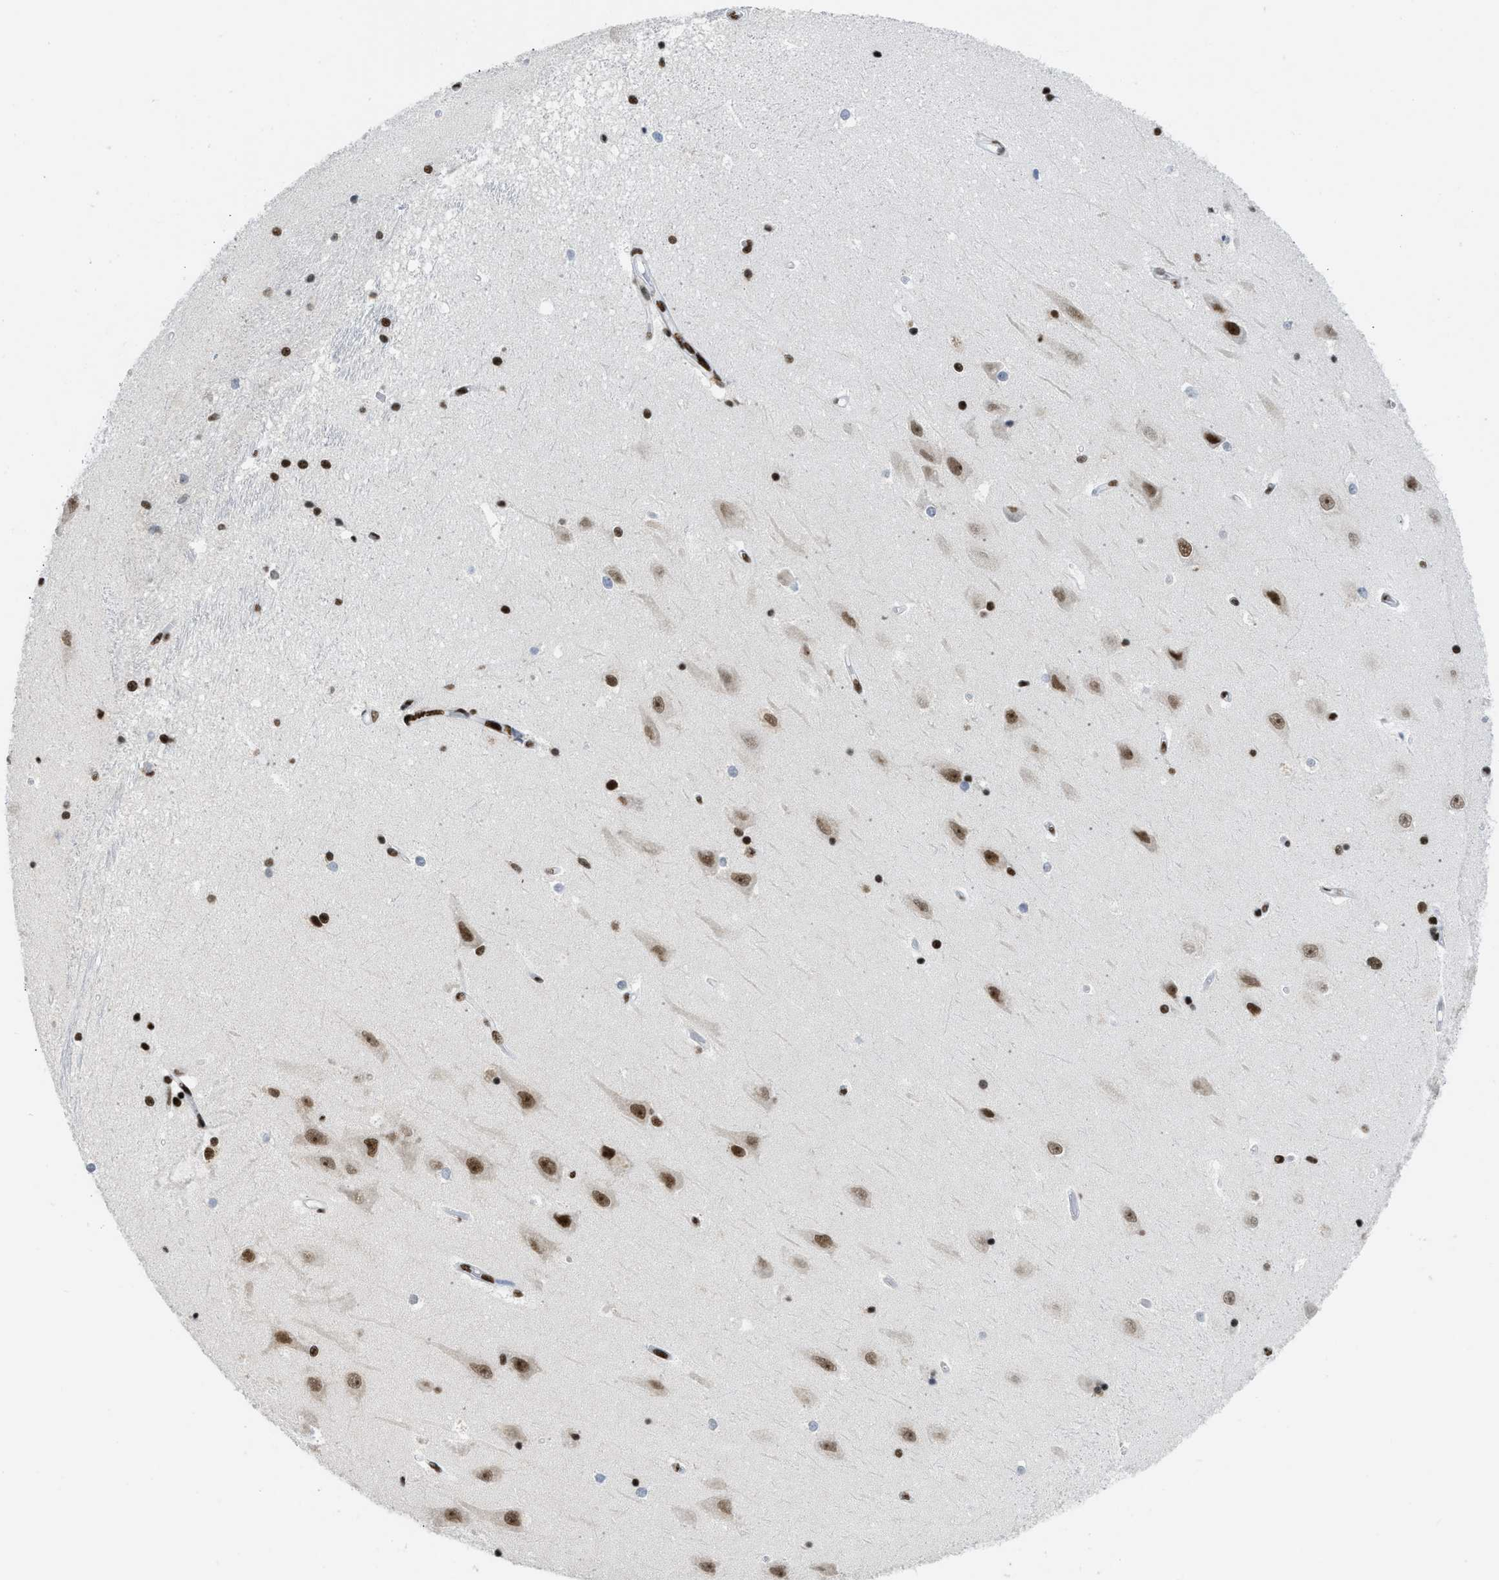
{"staining": {"intensity": "strong", "quantity": ">75%", "location": "nuclear"}, "tissue": "hippocampus", "cell_type": "Glial cells", "image_type": "normal", "snomed": [{"axis": "morphology", "description": "Normal tissue, NOS"}, {"axis": "topography", "description": "Hippocampus"}], "caption": "High-magnification brightfield microscopy of benign hippocampus stained with DAB (brown) and counterstained with hematoxylin (blue). glial cells exhibit strong nuclear positivity is identified in approximately>75% of cells. The protein of interest is stained brown, and the nuclei are stained in blue (DAB IHC with brightfield microscopy, high magnification).", "gene": "PIF1", "patient": {"sex": "male", "age": 45}}